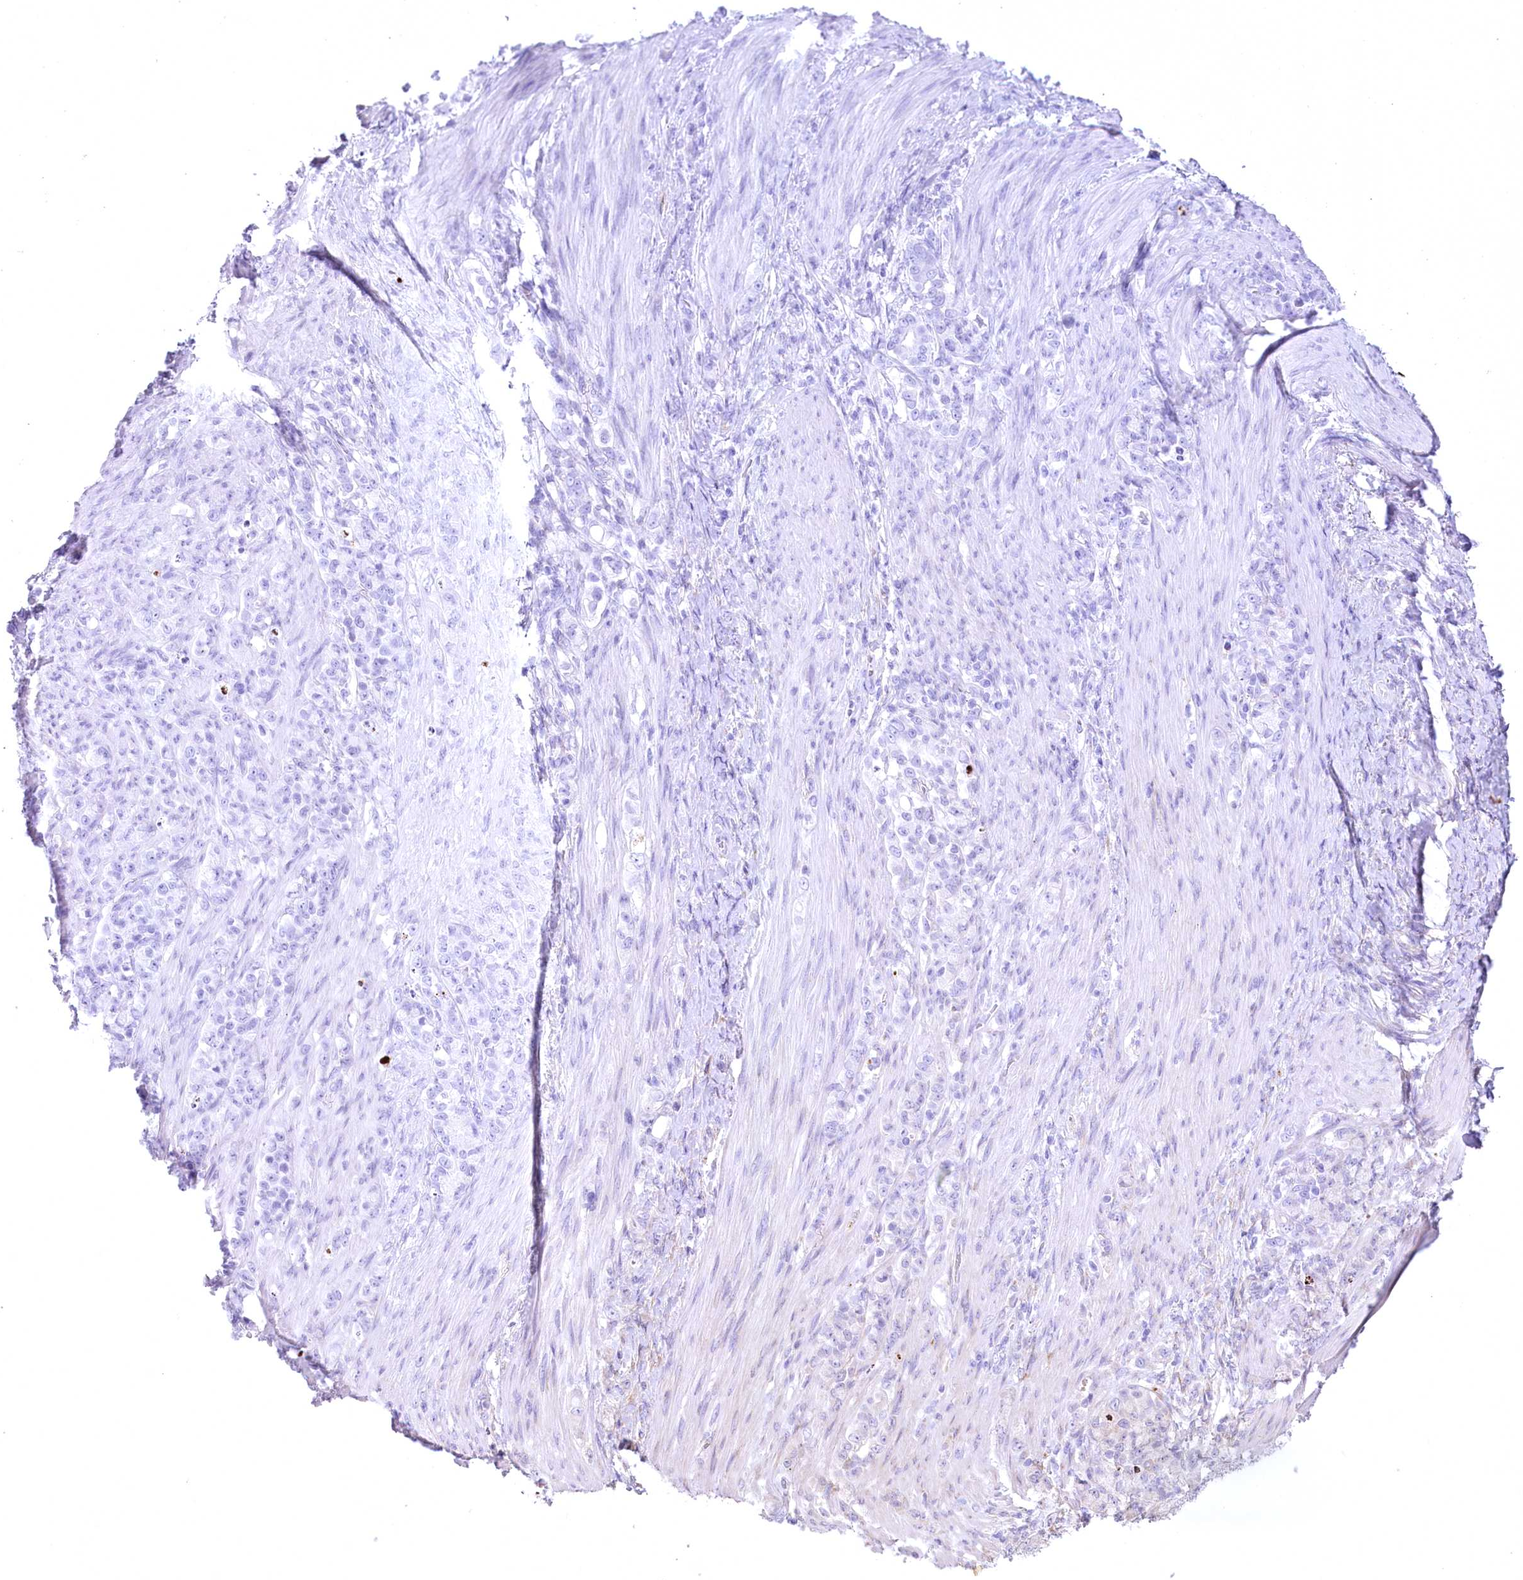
{"staining": {"intensity": "negative", "quantity": "none", "location": "none"}, "tissue": "stomach cancer", "cell_type": "Tumor cells", "image_type": "cancer", "snomed": [{"axis": "morphology", "description": "Adenocarcinoma, NOS"}, {"axis": "topography", "description": "Stomach"}], "caption": "DAB (3,3'-diaminobenzidine) immunohistochemical staining of stomach cancer exhibits no significant positivity in tumor cells.", "gene": "NCKAP5", "patient": {"sex": "female", "age": 79}}